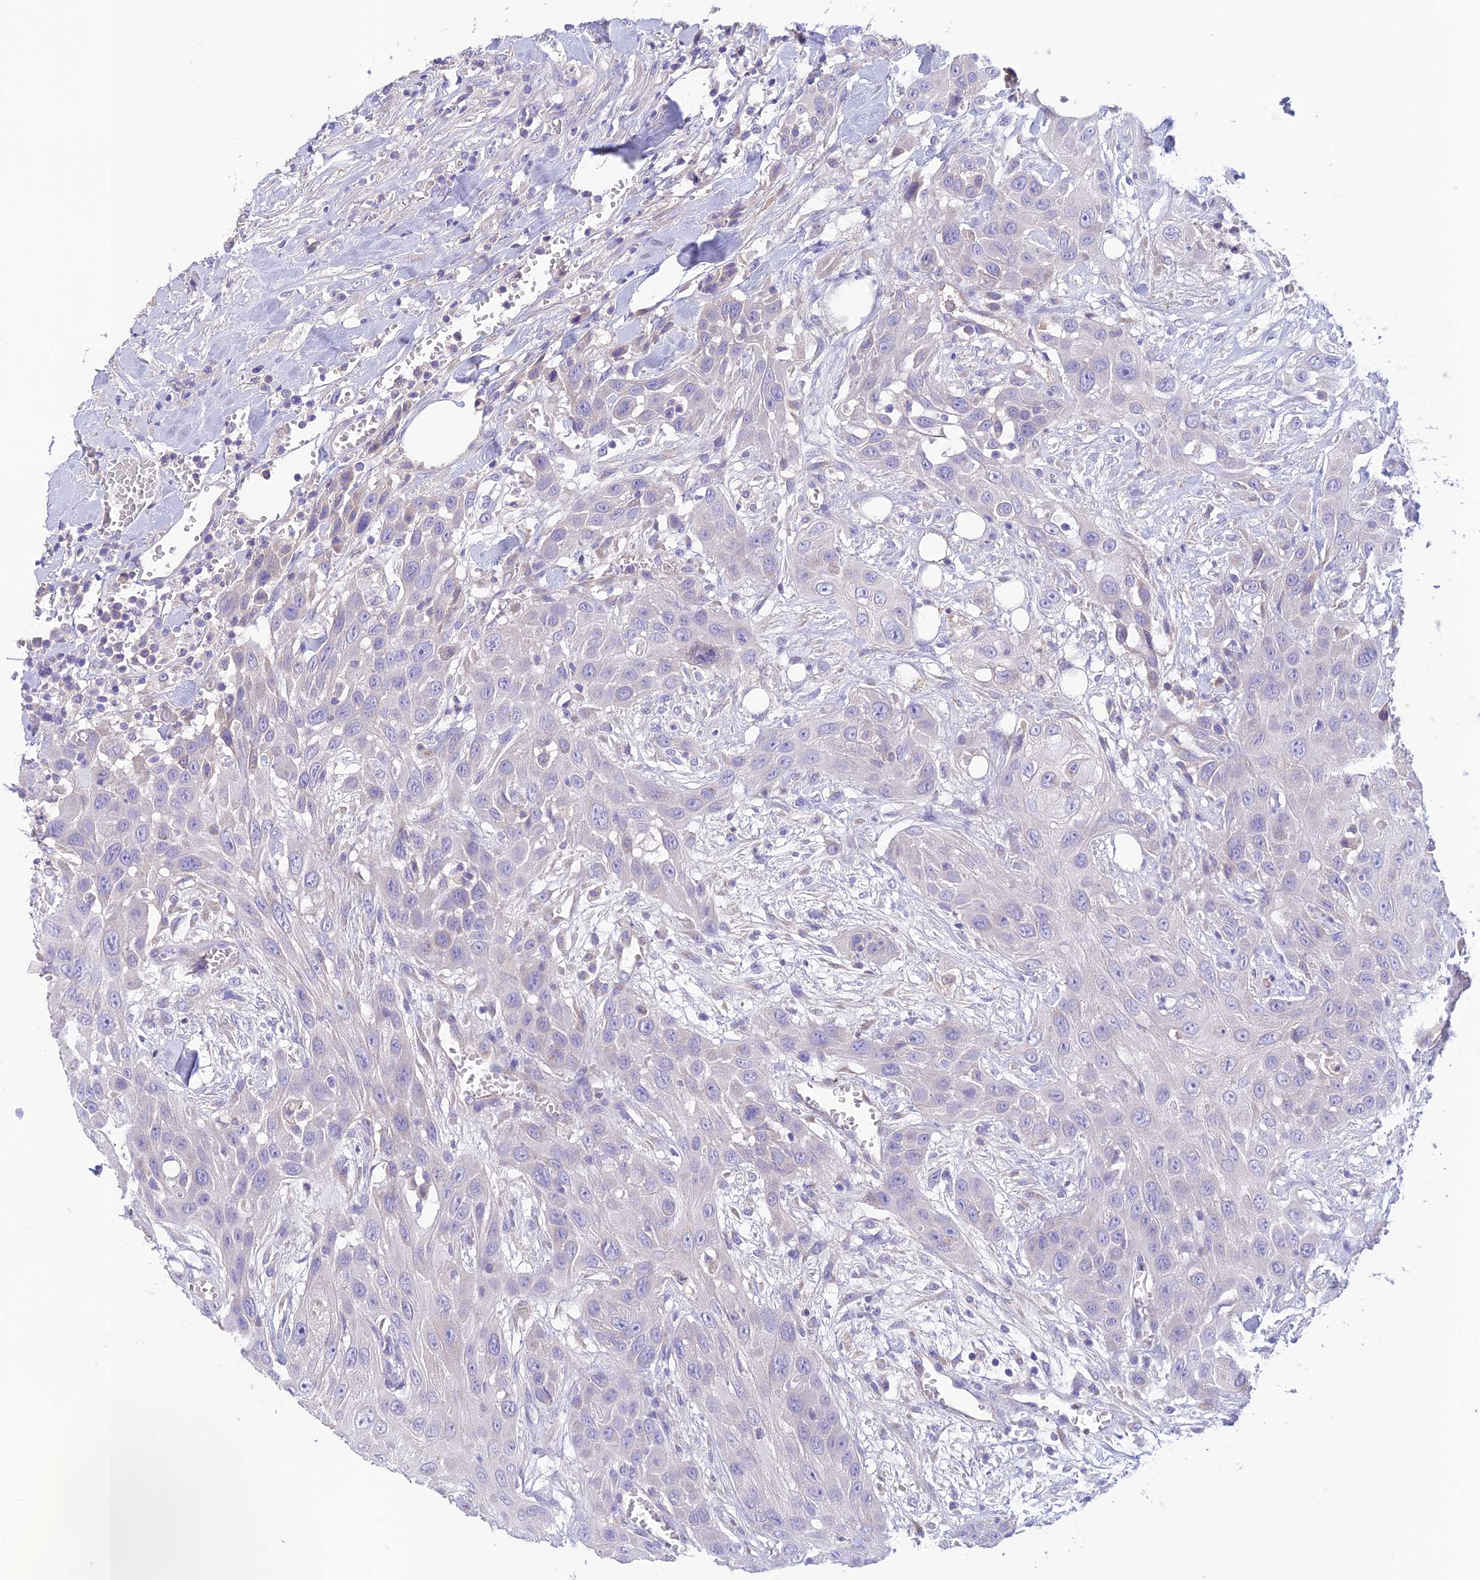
{"staining": {"intensity": "negative", "quantity": "none", "location": "none"}, "tissue": "head and neck cancer", "cell_type": "Tumor cells", "image_type": "cancer", "snomed": [{"axis": "morphology", "description": "Squamous cell carcinoma, NOS"}, {"axis": "topography", "description": "Head-Neck"}], "caption": "Head and neck cancer (squamous cell carcinoma) stained for a protein using immunohistochemistry (IHC) displays no expression tumor cells.", "gene": "HSD17B2", "patient": {"sex": "male", "age": 81}}